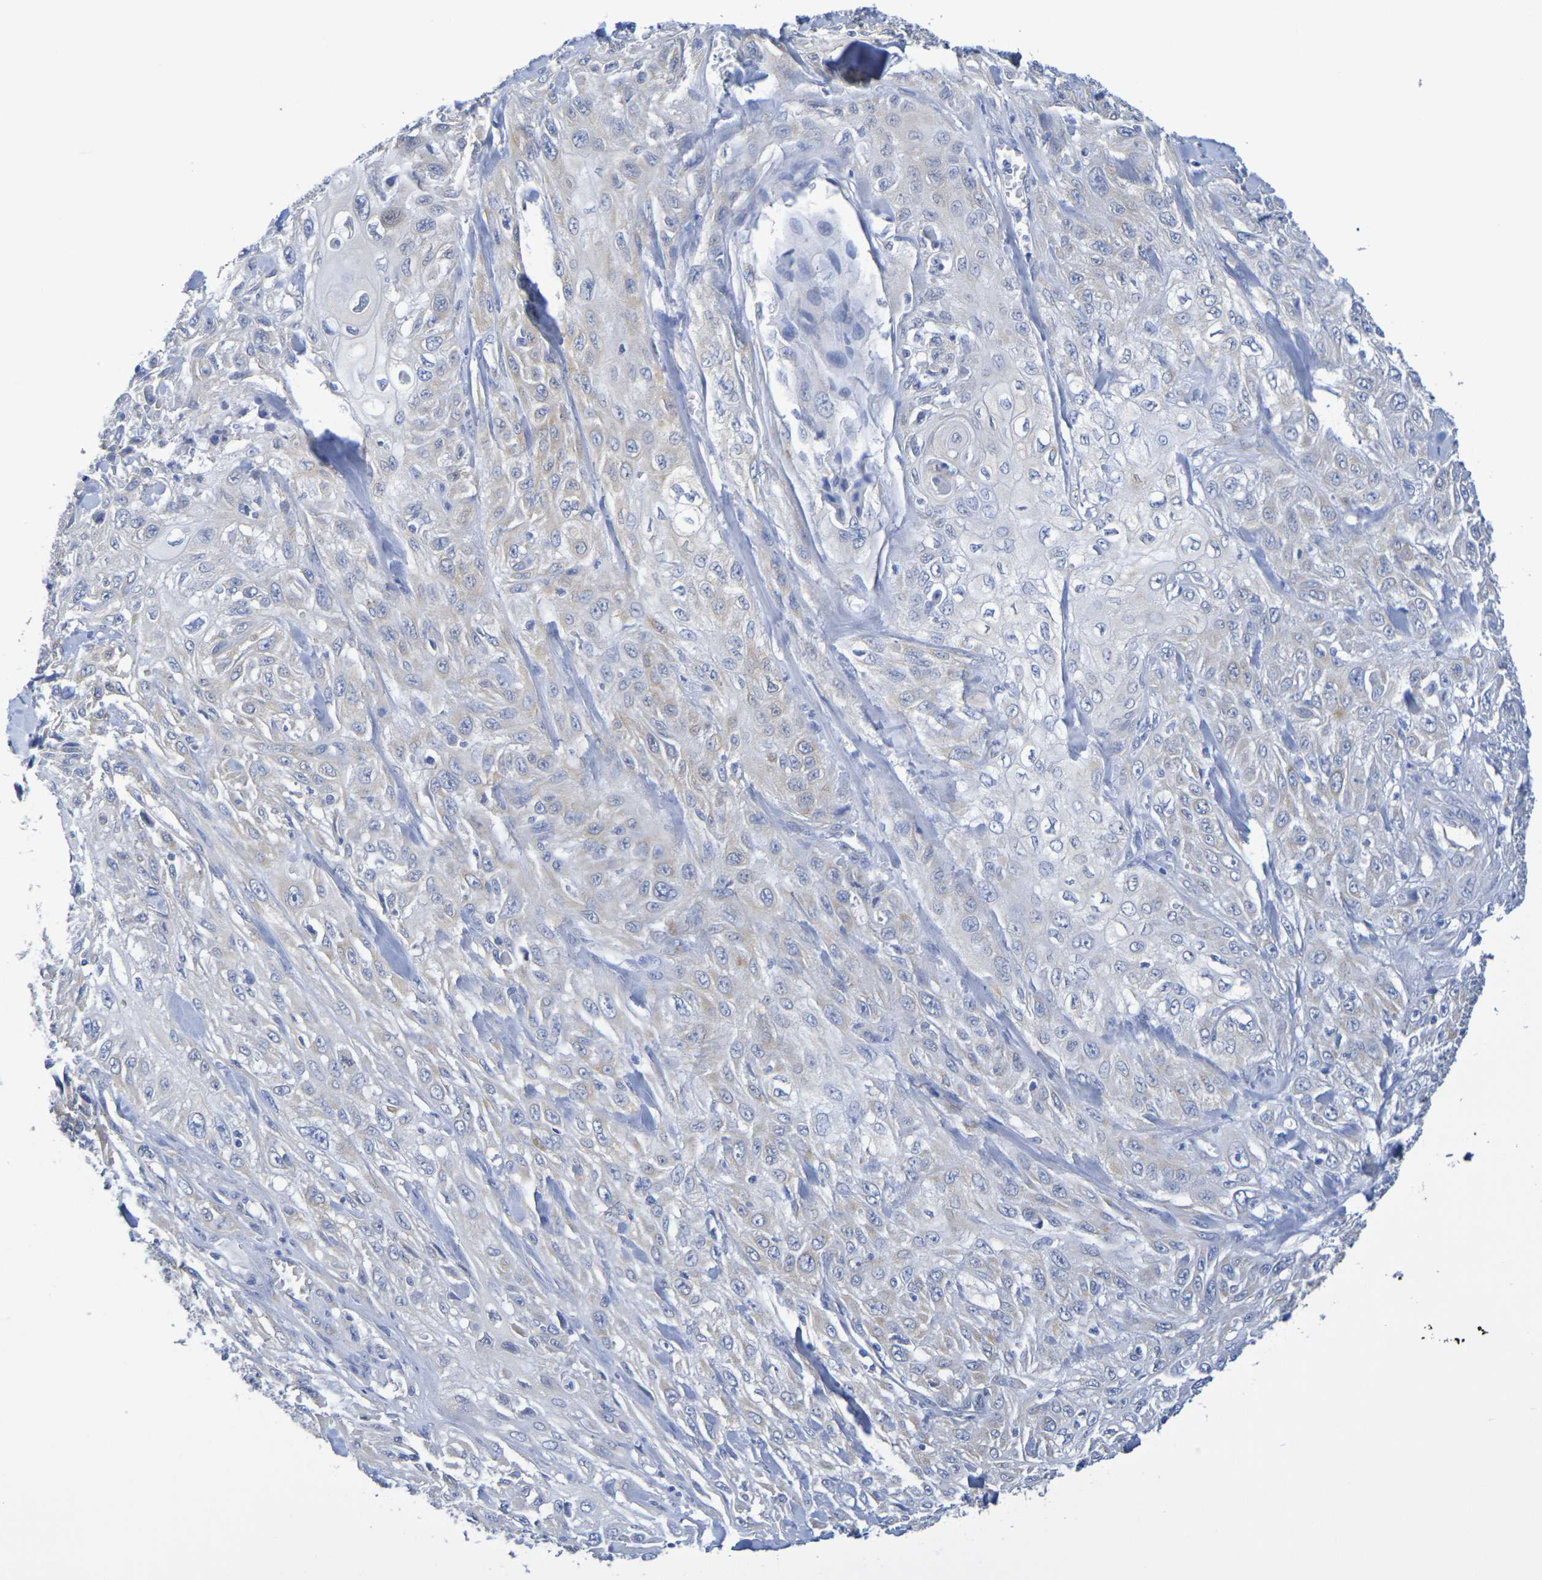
{"staining": {"intensity": "weak", "quantity": "25%-75%", "location": "cytoplasmic/membranous"}, "tissue": "skin cancer", "cell_type": "Tumor cells", "image_type": "cancer", "snomed": [{"axis": "morphology", "description": "Squamous cell carcinoma, NOS"}, {"axis": "morphology", "description": "Squamous cell carcinoma, metastatic, NOS"}, {"axis": "topography", "description": "Skin"}, {"axis": "topography", "description": "Lymph node"}], "caption": "DAB immunohistochemical staining of human metastatic squamous cell carcinoma (skin) displays weak cytoplasmic/membranous protein expression in approximately 25%-75% of tumor cells.", "gene": "TMCC3", "patient": {"sex": "male", "age": 75}}